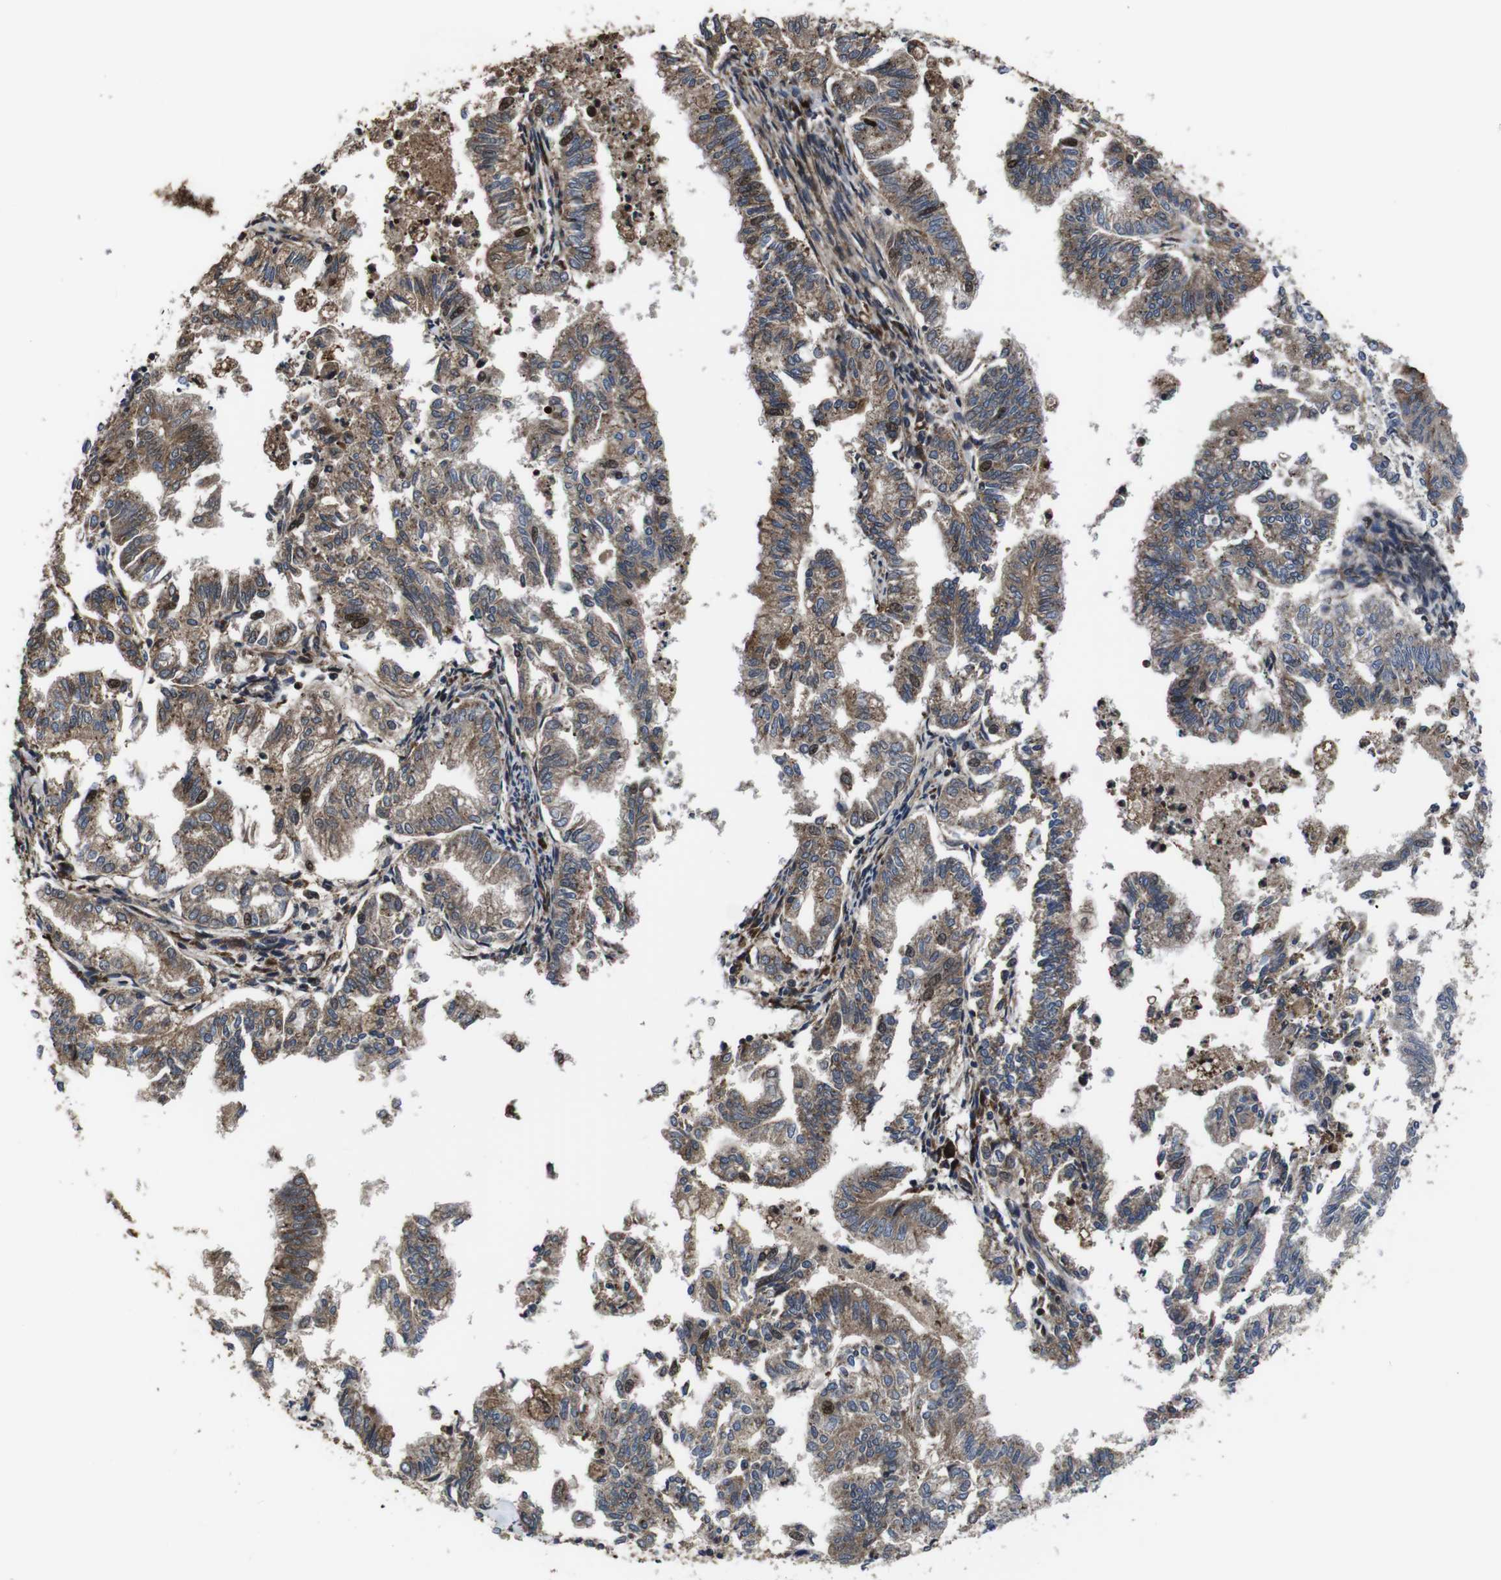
{"staining": {"intensity": "moderate", "quantity": ">75%", "location": "cytoplasmic/membranous"}, "tissue": "endometrial cancer", "cell_type": "Tumor cells", "image_type": "cancer", "snomed": [{"axis": "morphology", "description": "Necrosis, NOS"}, {"axis": "morphology", "description": "Adenocarcinoma, NOS"}, {"axis": "topography", "description": "Endometrium"}], "caption": "Protein expression analysis of human adenocarcinoma (endometrial) reveals moderate cytoplasmic/membranous staining in approximately >75% of tumor cells.", "gene": "SMYD3", "patient": {"sex": "female", "age": 79}}